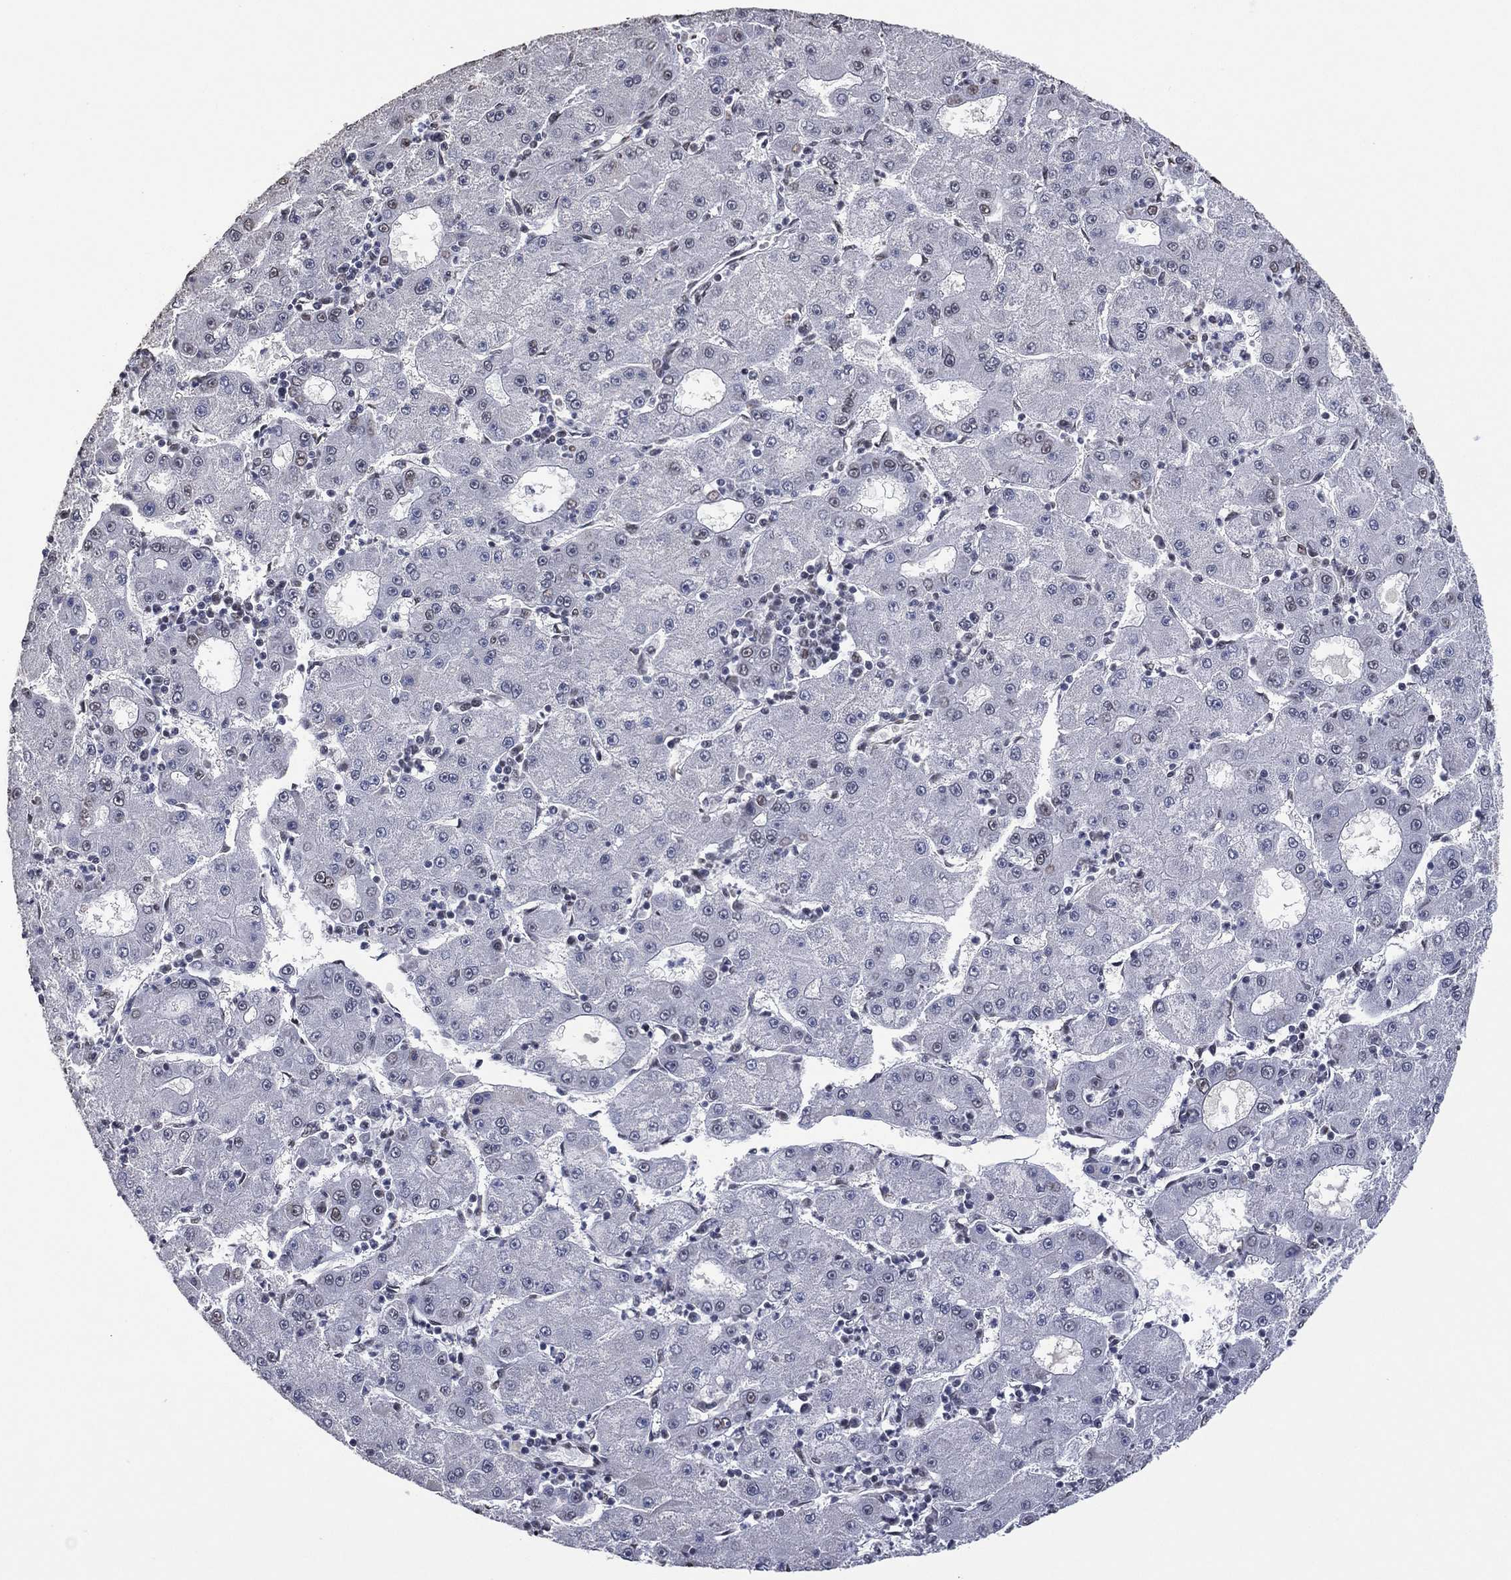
{"staining": {"intensity": "negative", "quantity": "none", "location": "none"}, "tissue": "liver cancer", "cell_type": "Tumor cells", "image_type": "cancer", "snomed": [{"axis": "morphology", "description": "Carcinoma, Hepatocellular, NOS"}, {"axis": "topography", "description": "Liver"}], "caption": "Human hepatocellular carcinoma (liver) stained for a protein using IHC demonstrates no expression in tumor cells.", "gene": "EHMT1", "patient": {"sex": "male", "age": 73}}